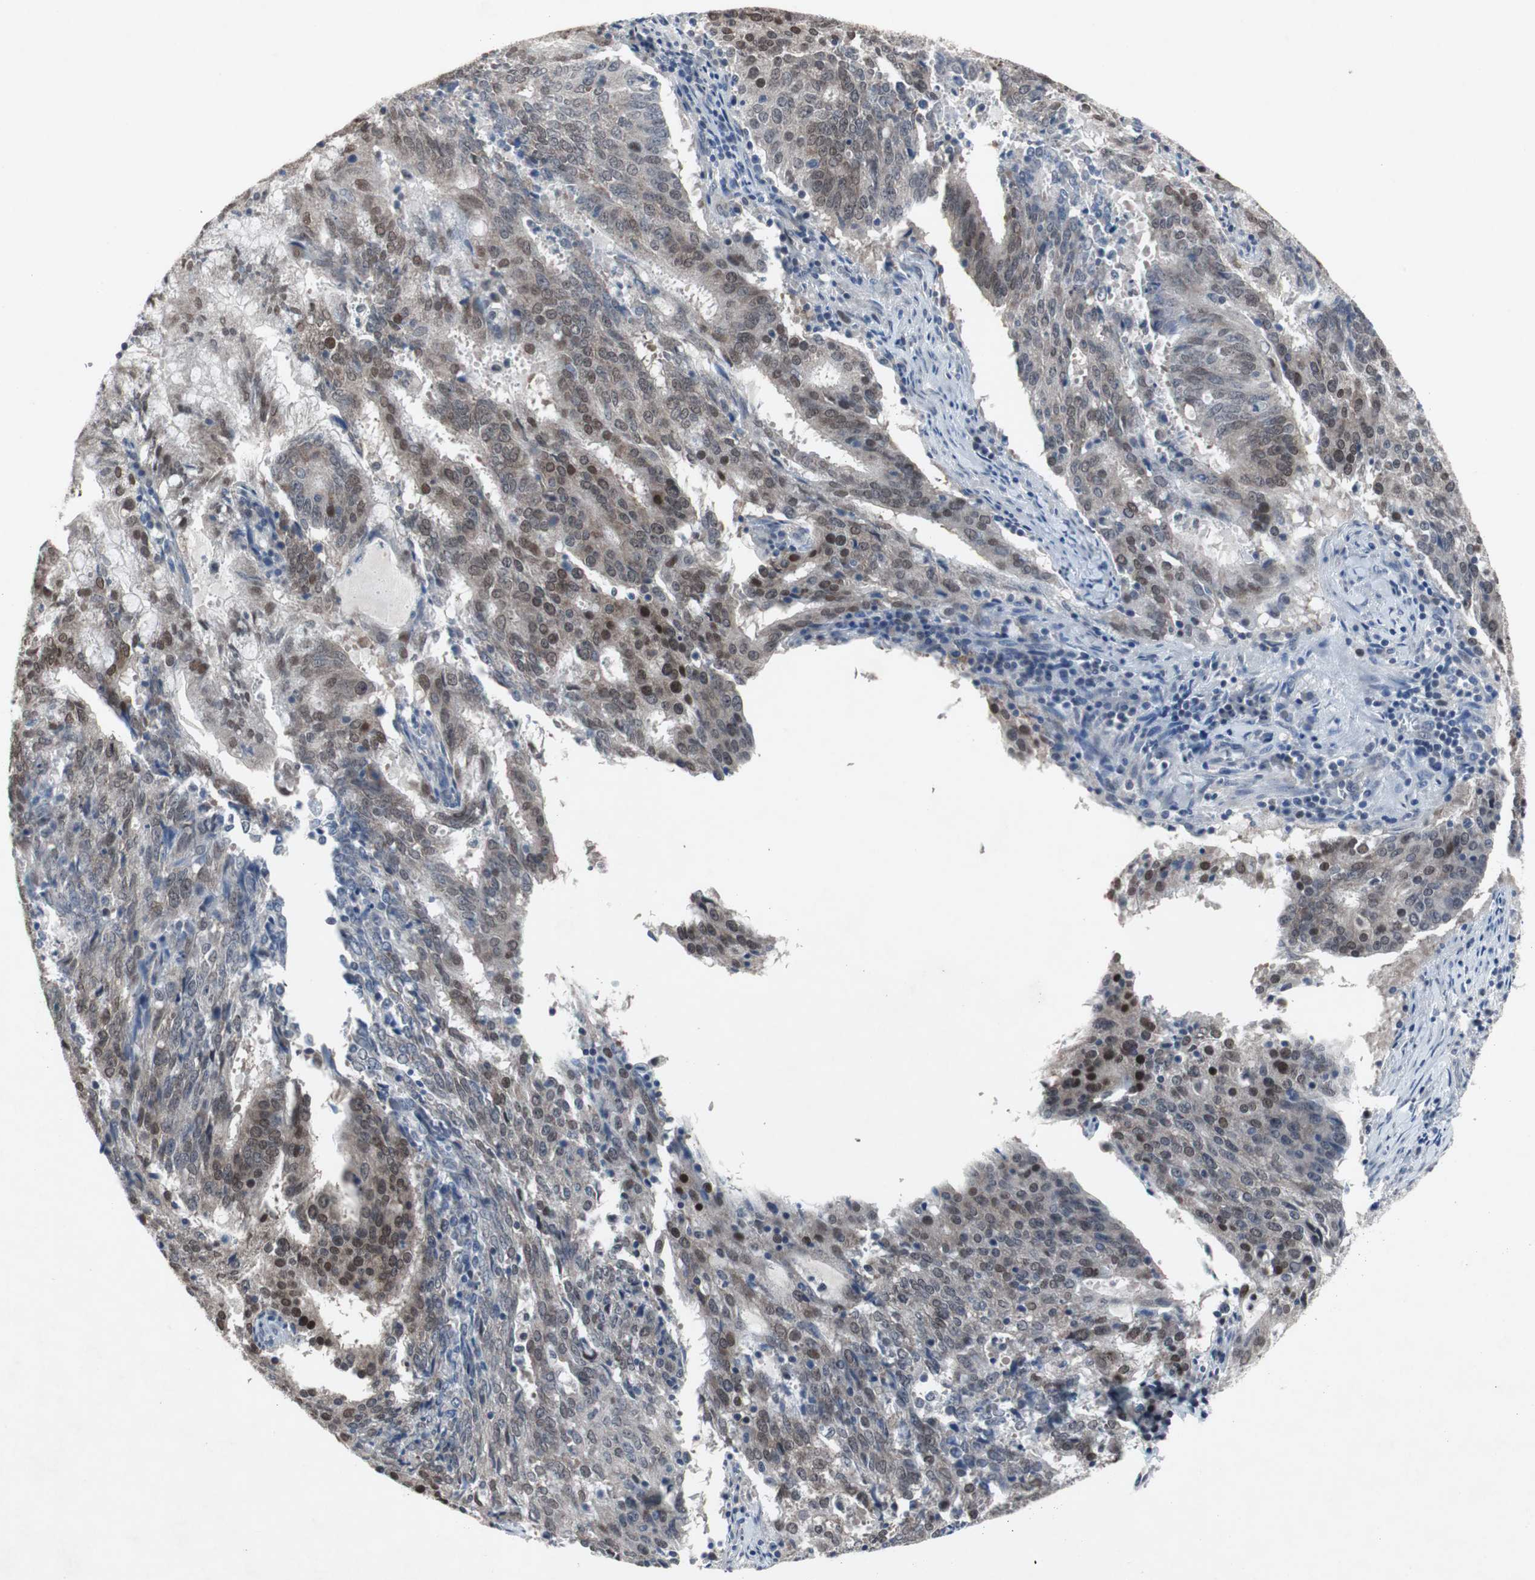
{"staining": {"intensity": "moderate", "quantity": ">75%", "location": "nuclear"}, "tissue": "cervical cancer", "cell_type": "Tumor cells", "image_type": "cancer", "snomed": [{"axis": "morphology", "description": "Adenocarcinoma, NOS"}, {"axis": "topography", "description": "Cervix"}], "caption": "Brown immunohistochemical staining in cervical cancer exhibits moderate nuclear staining in approximately >75% of tumor cells.", "gene": "RBM47", "patient": {"sex": "female", "age": 44}}